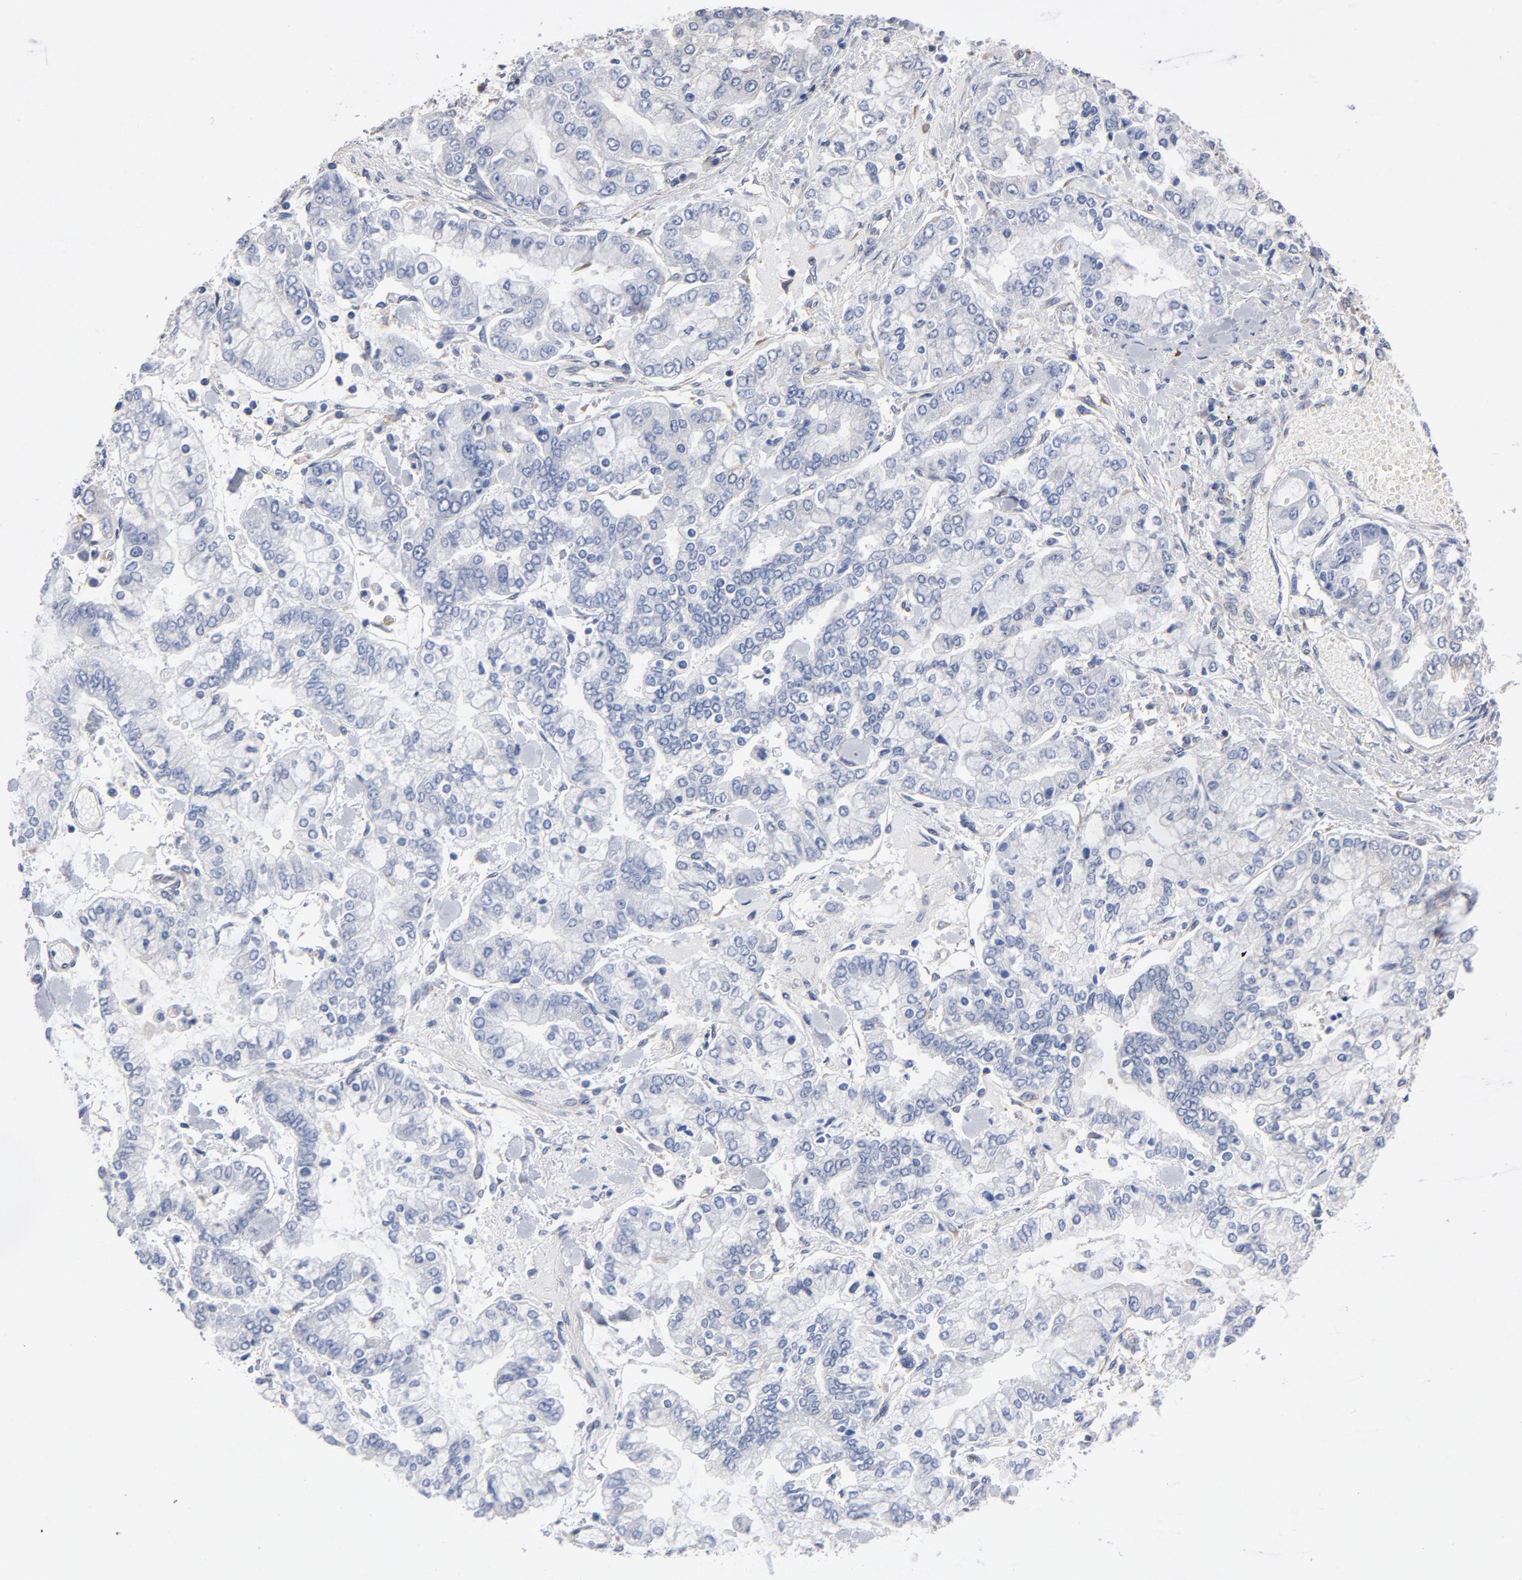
{"staining": {"intensity": "negative", "quantity": "none", "location": "none"}, "tissue": "stomach cancer", "cell_type": "Tumor cells", "image_type": "cancer", "snomed": [{"axis": "morphology", "description": "Normal tissue, NOS"}, {"axis": "morphology", "description": "Adenocarcinoma, NOS"}, {"axis": "topography", "description": "Stomach, upper"}, {"axis": "topography", "description": "Stomach"}], "caption": "A micrograph of adenocarcinoma (stomach) stained for a protein displays no brown staining in tumor cells.", "gene": "ASMTL", "patient": {"sex": "male", "age": 76}}